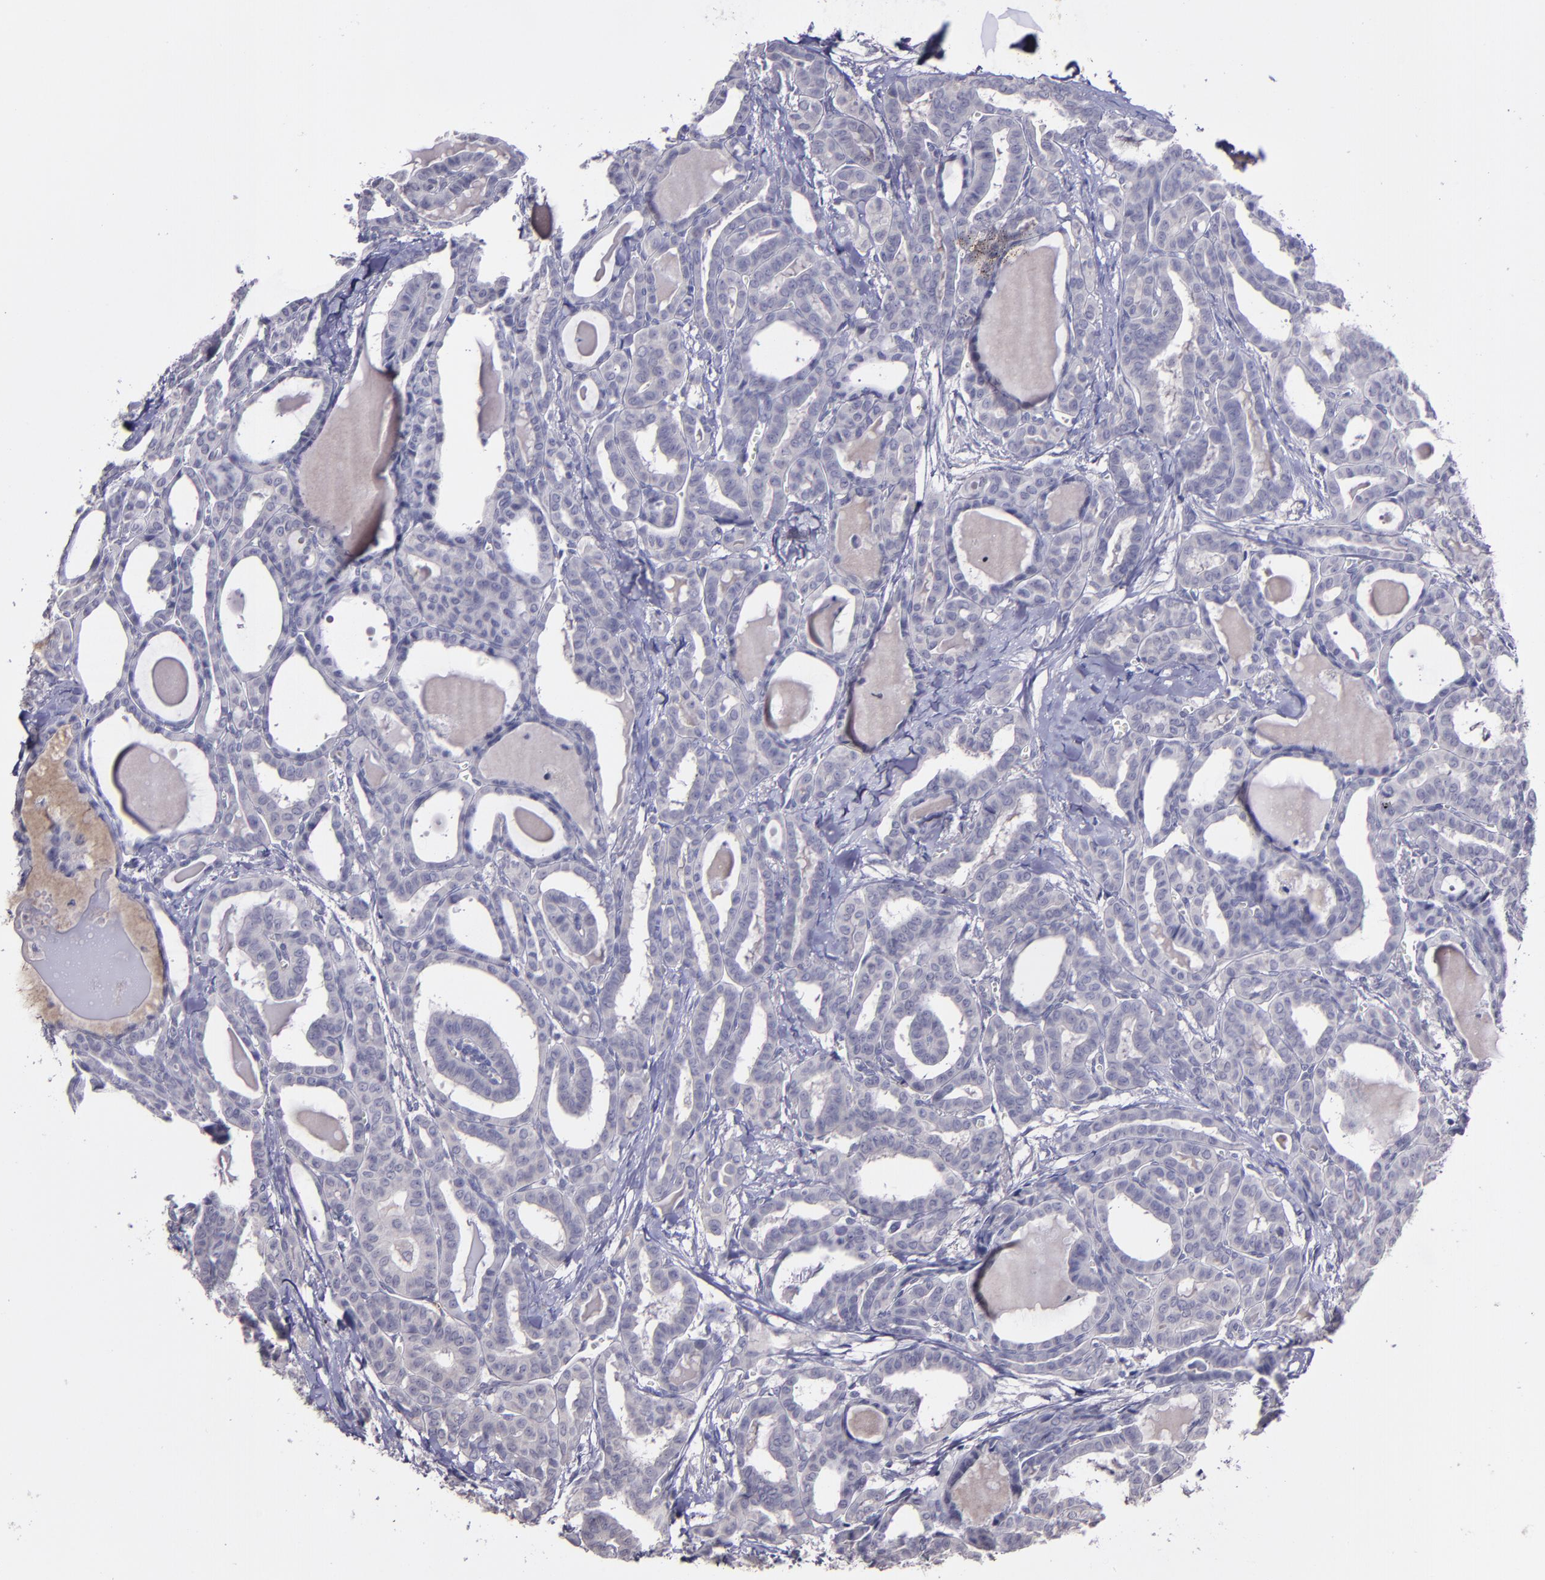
{"staining": {"intensity": "negative", "quantity": "none", "location": "none"}, "tissue": "thyroid cancer", "cell_type": "Tumor cells", "image_type": "cancer", "snomed": [{"axis": "morphology", "description": "Carcinoma, NOS"}, {"axis": "topography", "description": "Thyroid gland"}], "caption": "Immunohistochemical staining of human thyroid cancer shows no significant staining in tumor cells.", "gene": "MASP1", "patient": {"sex": "female", "age": 91}}